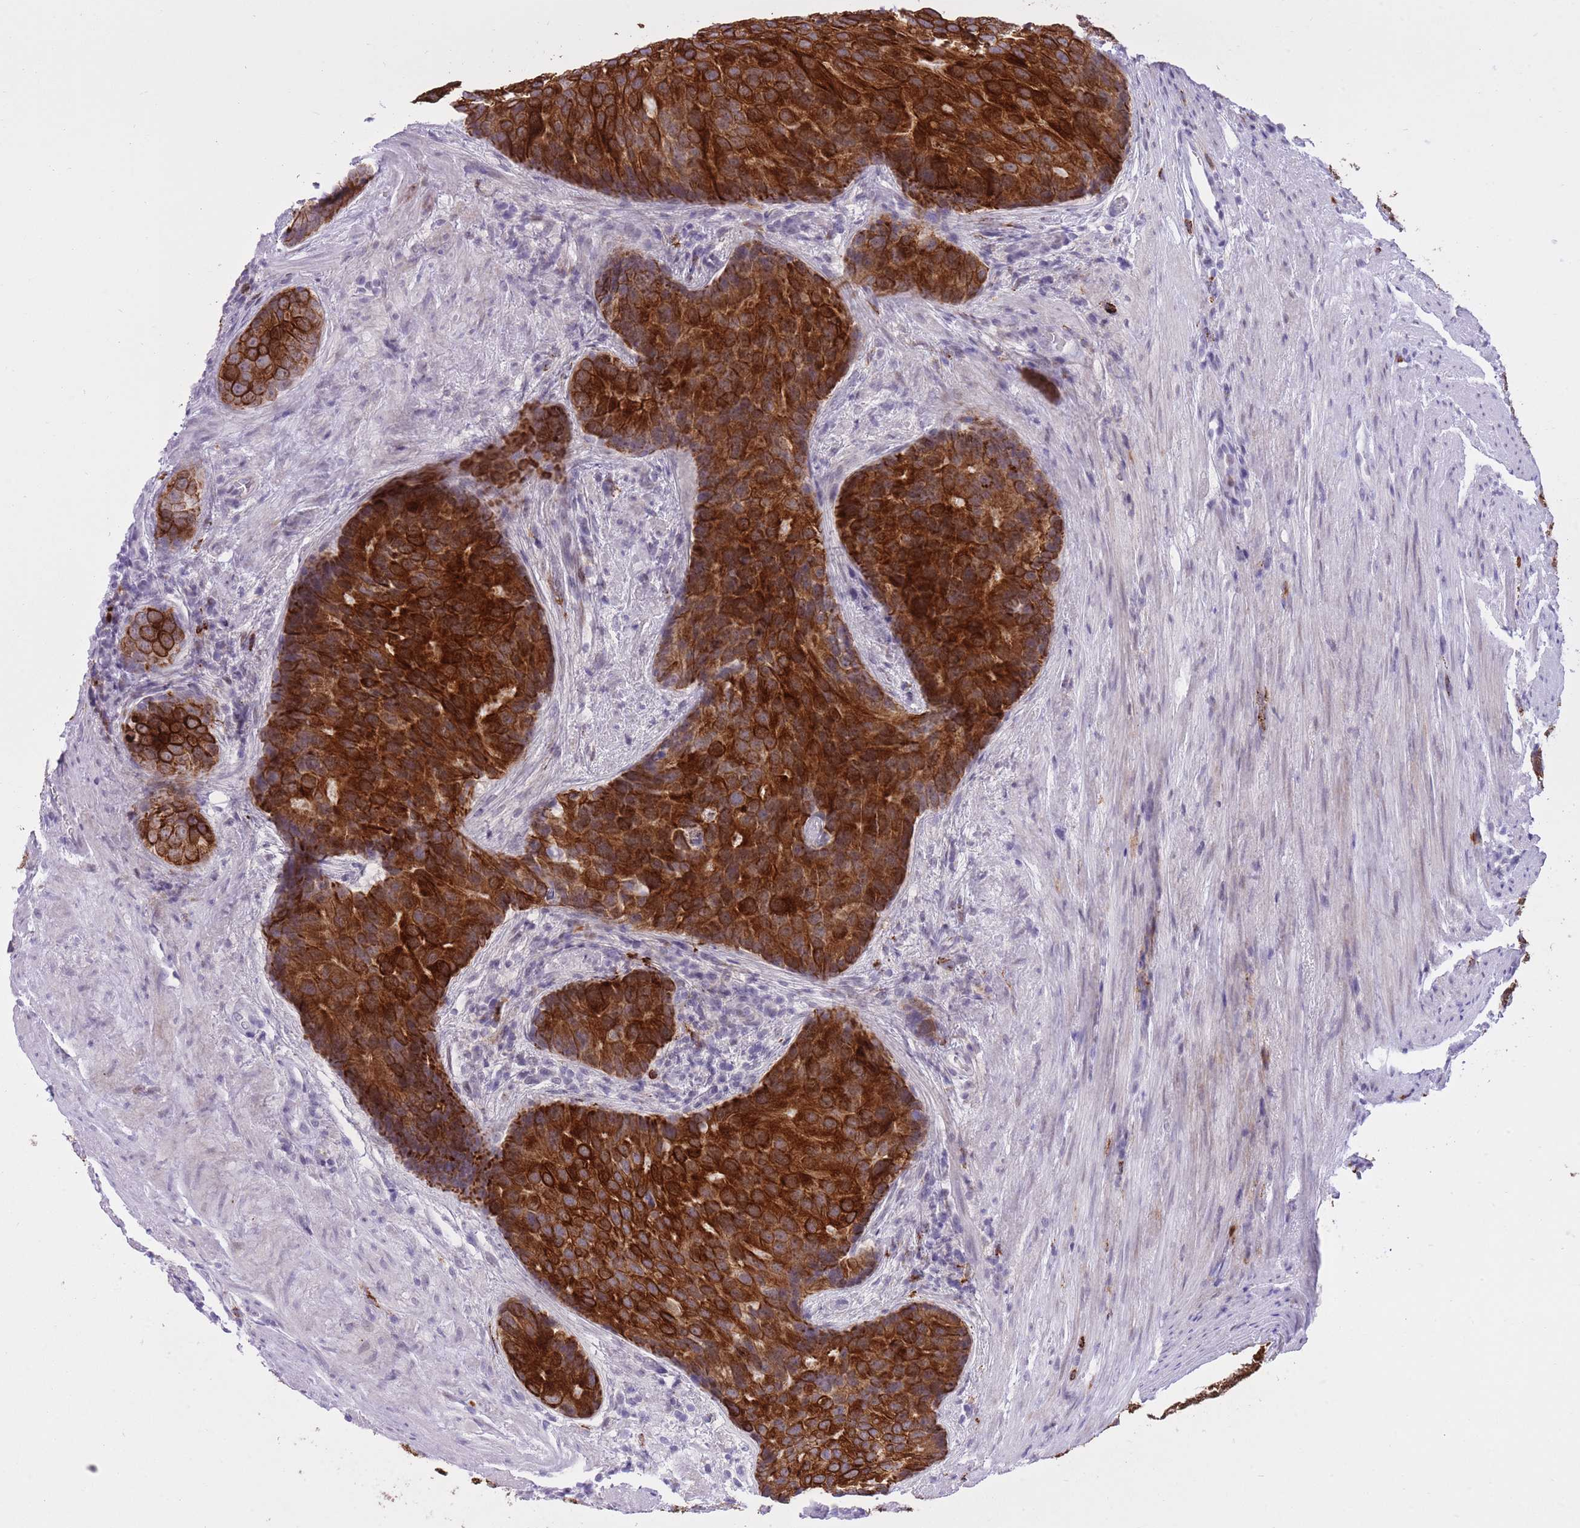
{"staining": {"intensity": "strong", "quantity": ">75%", "location": "cytoplasmic/membranous"}, "tissue": "prostate cancer", "cell_type": "Tumor cells", "image_type": "cancer", "snomed": [{"axis": "morphology", "description": "Adenocarcinoma, High grade"}, {"axis": "topography", "description": "Prostate"}], "caption": "Prostate cancer stained with a protein marker demonstrates strong staining in tumor cells.", "gene": "MEIS3", "patient": {"sex": "male", "age": 62}}